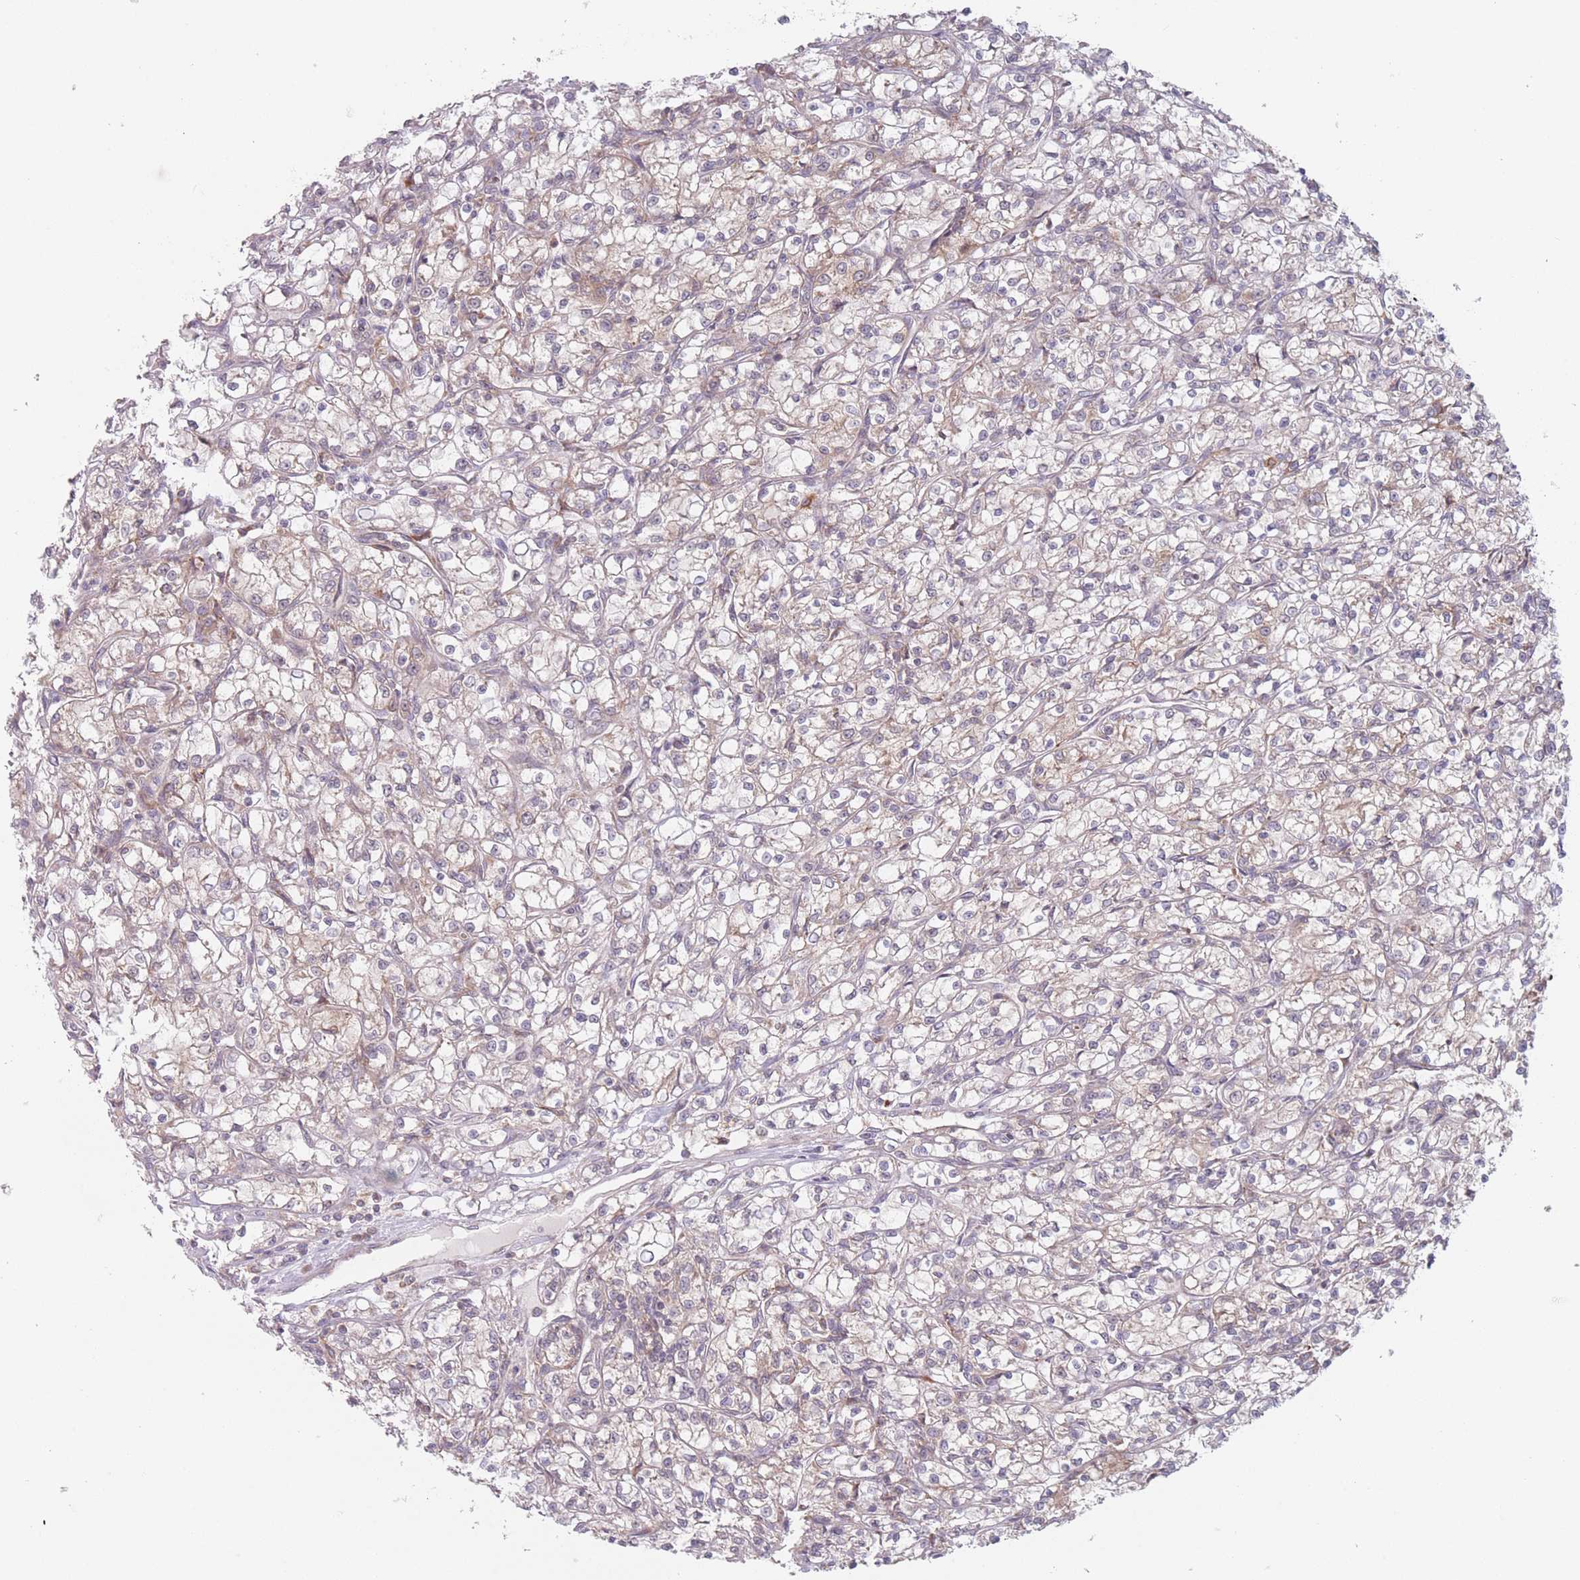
{"staining": {"intensity": "weak", "quantity": "25%-75%", "location": "cytoplasmic/membranous"}, "tissue": "renal cancer", "cell_type": "Tumor cells", "image_type": "cancer", "snomed": [{"axis": "morphology", "description": "Adenocarcinoma, NOS"}, {"axis": "topography", "description": "Kidney"}], "caption": "Weak cytoplasmic/membranous protein staining is present in approximately 25%-75% of tumor cells in renal cancer.", "gene": "PPM1A", "patient": {"sex": "female", "age": 59}}